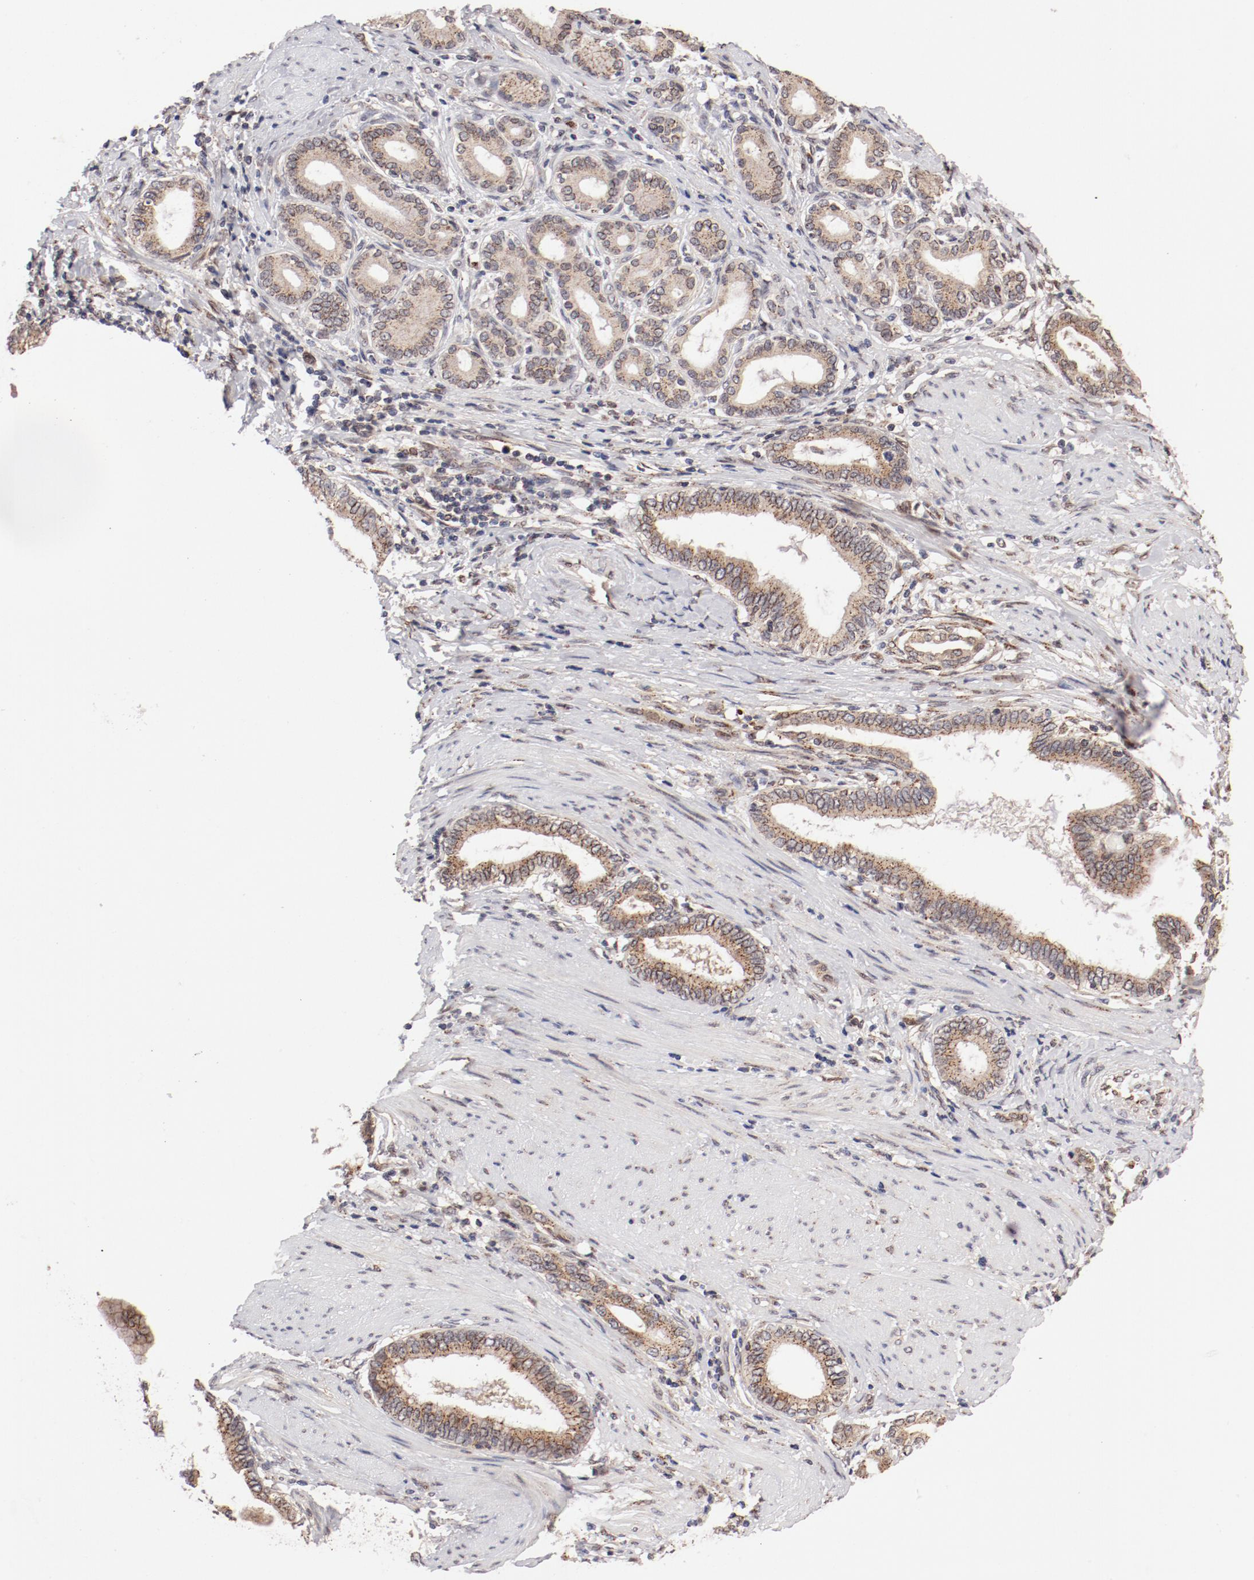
{"staining": {"intensity": "weak", "quantity": ">75%", "location": "cytoplasmic/membranous"}, "tissue": "pancreatic cancer", "cell_type": "Tumor cells", "image_type": "cancer", "snomed": [{"axis": "morphology", "description": "Adenocarcinoma, NOS"}, {"axis": "topography", "description": "Pancreas"}], "caption": "Tumor cells exhibit low levels of weak cytoplasmic/membranous staining in about >75% of cells in human pancreatic cancer.", "gene": "RPL12", "patient": {"sex": "female", "age": 64}}